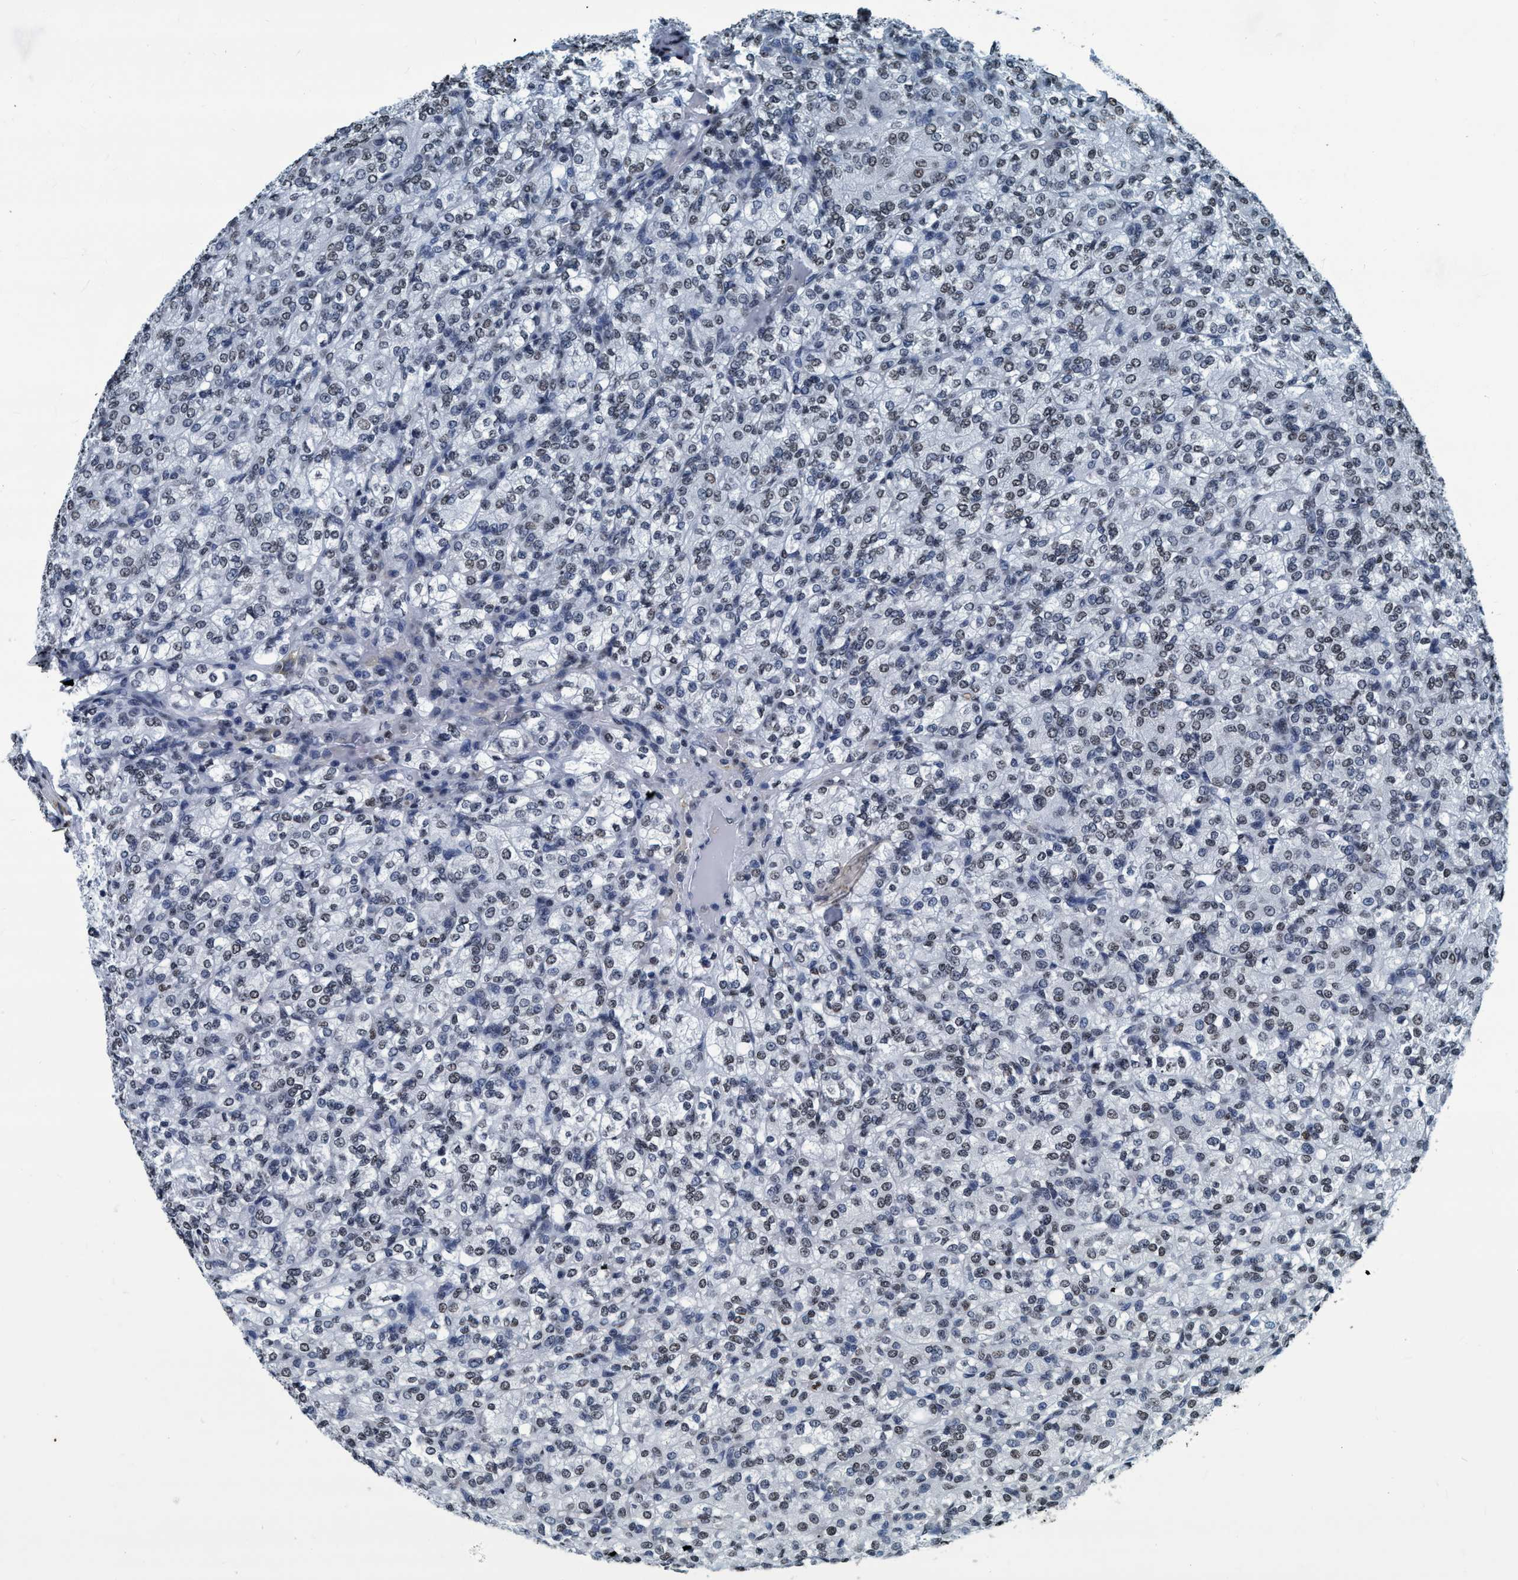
{"staining": {"intensity": "weak", "quantity": ">75%", "location": "nuclear"}, "tissue": "renal cancer", "cell_type": "Tumor cells", "image_type": "cancer", "snomed": [{"axis": "morphology", "description": "Adenocarcinoma, NOS"}, {"axis": "topography", "description": "Kidney"}], "caption": "This histopathology image shows immunohistochemistry staining of renal cancer, with low weak nuclear expression in about >75% of tumor cells.", "gene": "CCNE2", "patient": {"sex": "male", "age": 77}}